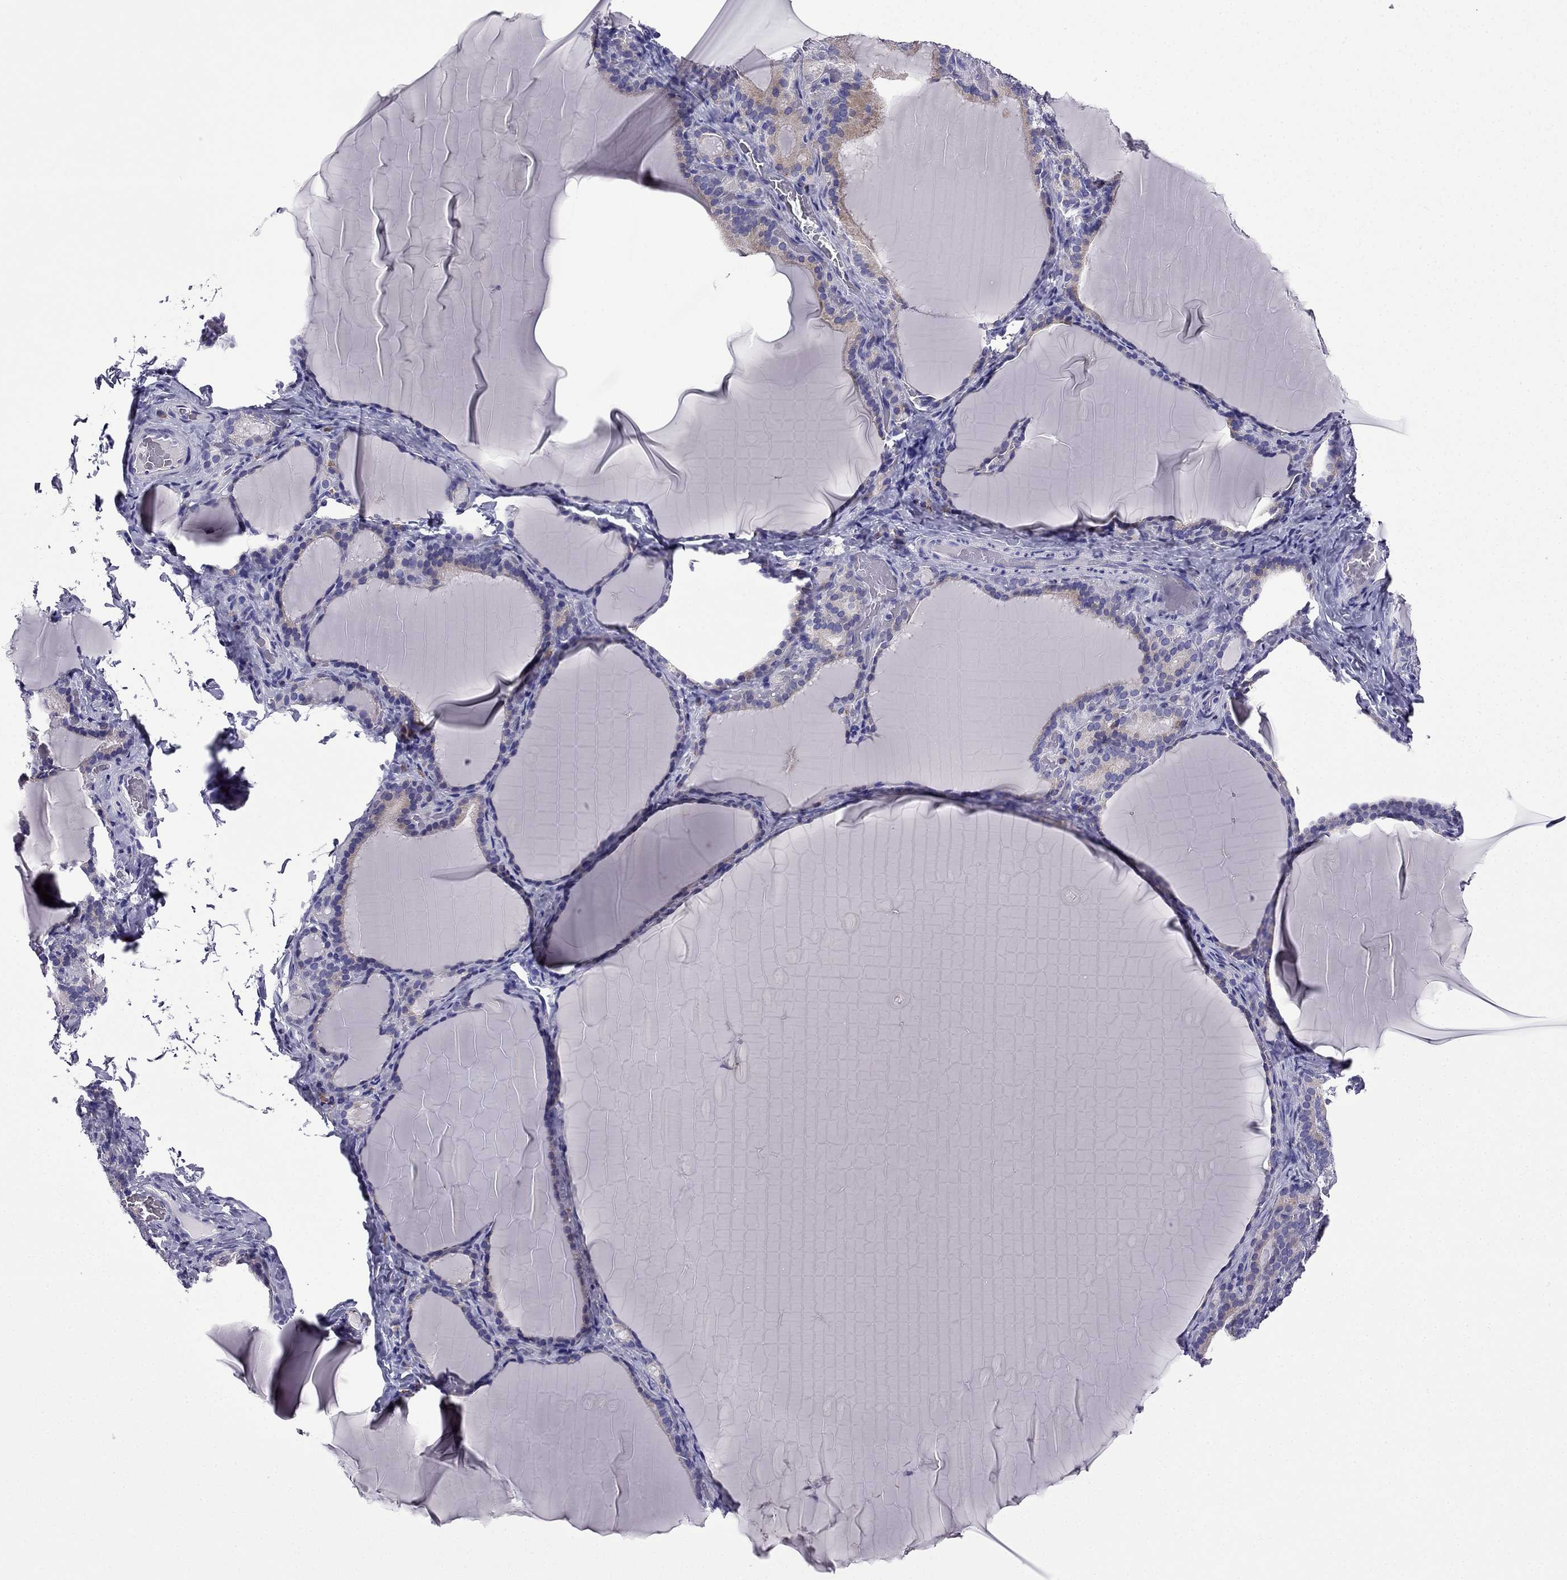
{"staining": {"intensity": "negative", "quantity": "none", "location": "none"}, "tissue": "thyroid gland", "cell_type": "Glandular cells", "image_type": "normal", "snomed": [{"axis": "morphology", "description": "Normal tissue, NOS"}, {"axis": "morphology", "description": "Hyperplasia, NOS"}, {"axis": "topography", "description": "Thyroid gland"}], "caption": "Immunohistochemistry of benign thyroid gland reveals no expression in glandular cells.", "gene": "TSSK4", "patient": {"sex": "female", "age": 27}}